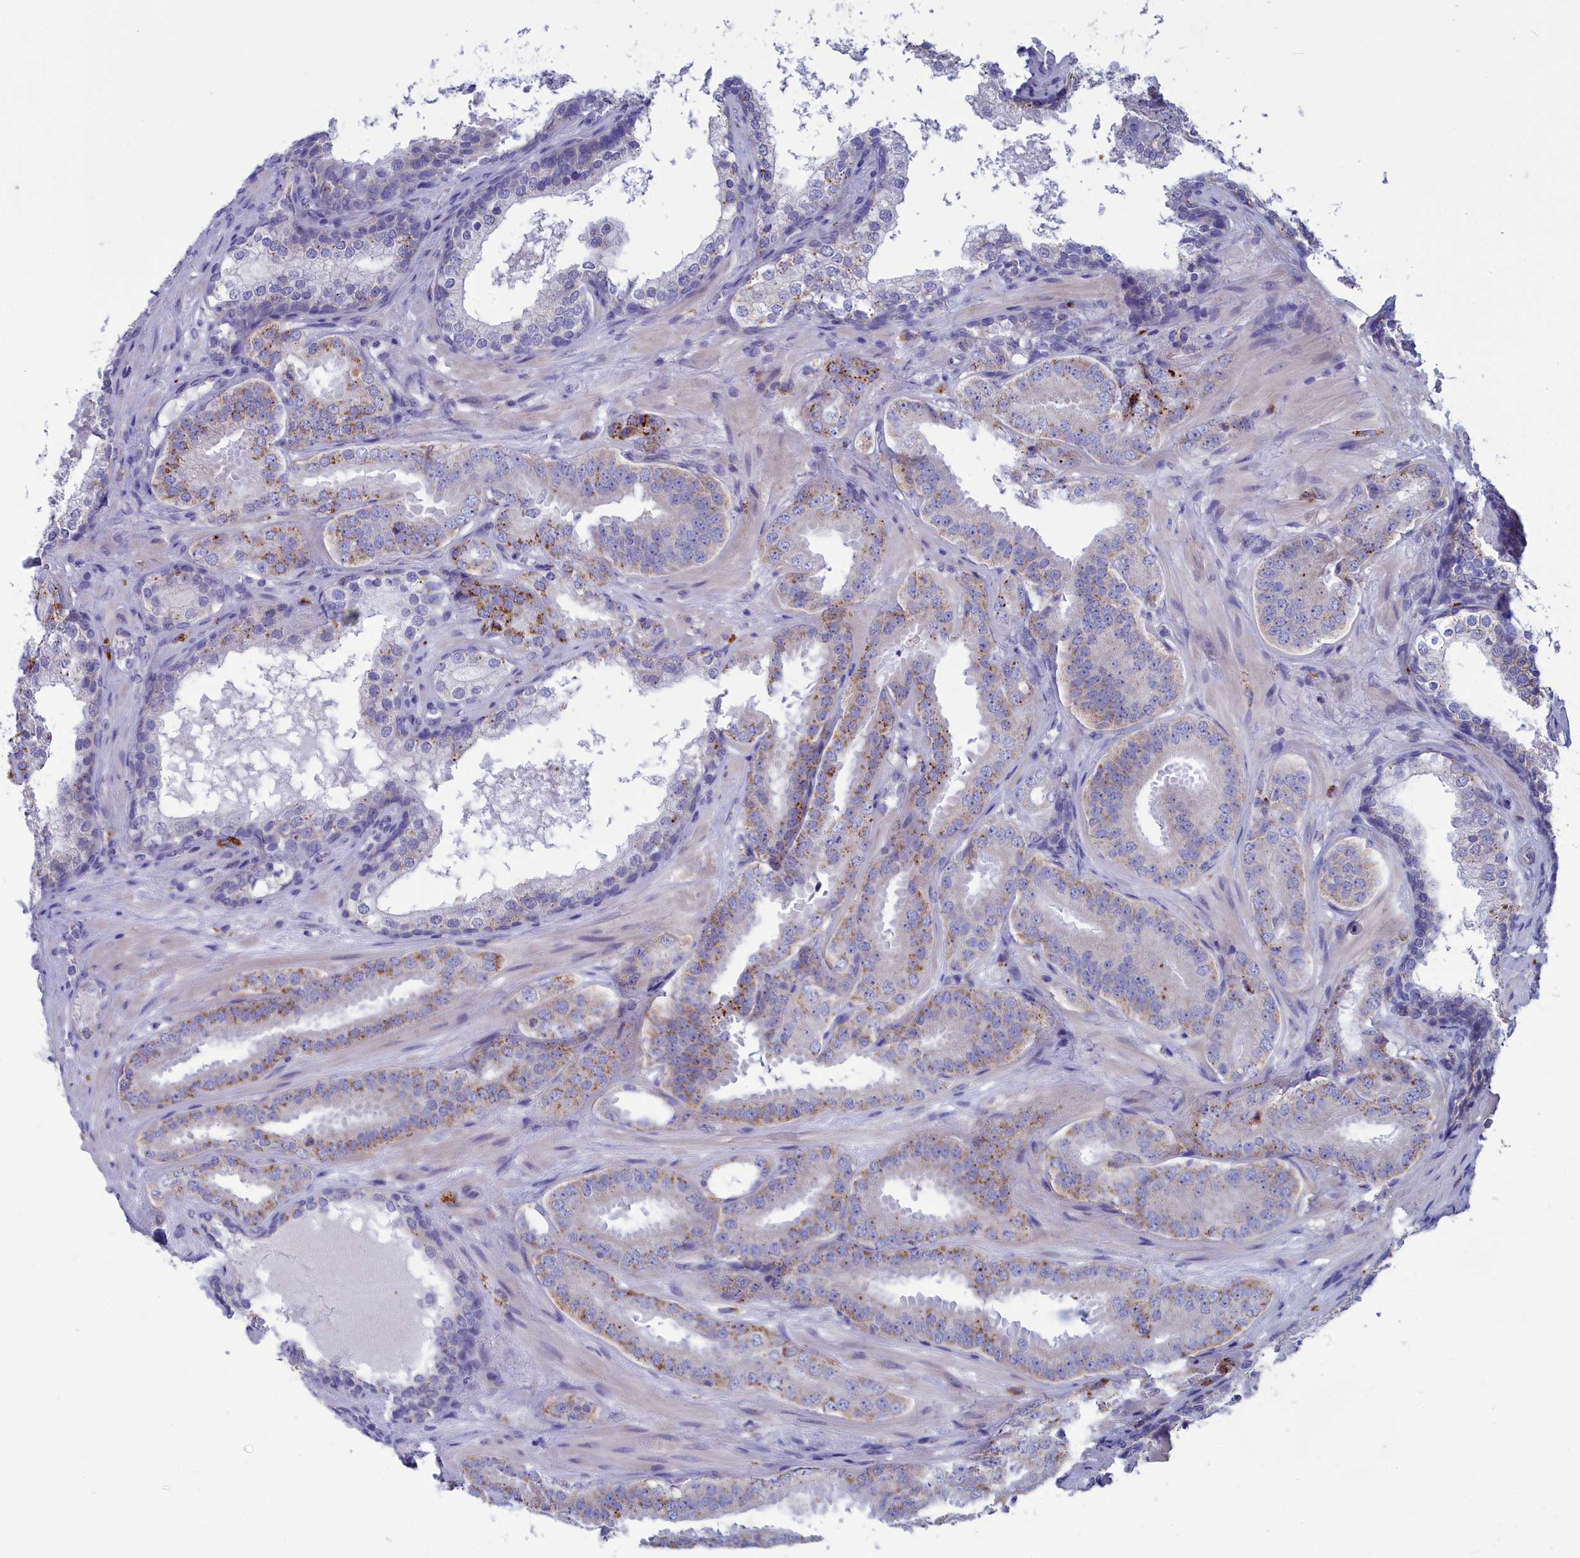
{"staining": {"intensity": "moderate", "quantity": "<25%", "location": "cytoplasmic/membranous"}, "tissue": "prostate cancer", "cell_type": "Tumor cells", "image_type": "cancer", "snomed": [{"axis": "morphology", "description": "Adenocarcinoma, High grade"}, {"axis": "topography", "description": "Prostate"}], "caption": "Immunohistochemistry (IHC) (DAB) staining of prostate cancer demonstrates moderate cytoplasmic/membranous protein staining in approximately <25% of tumor cells.", "gene": "WDR6", "patient": {"sex": "male", "age": 63}}